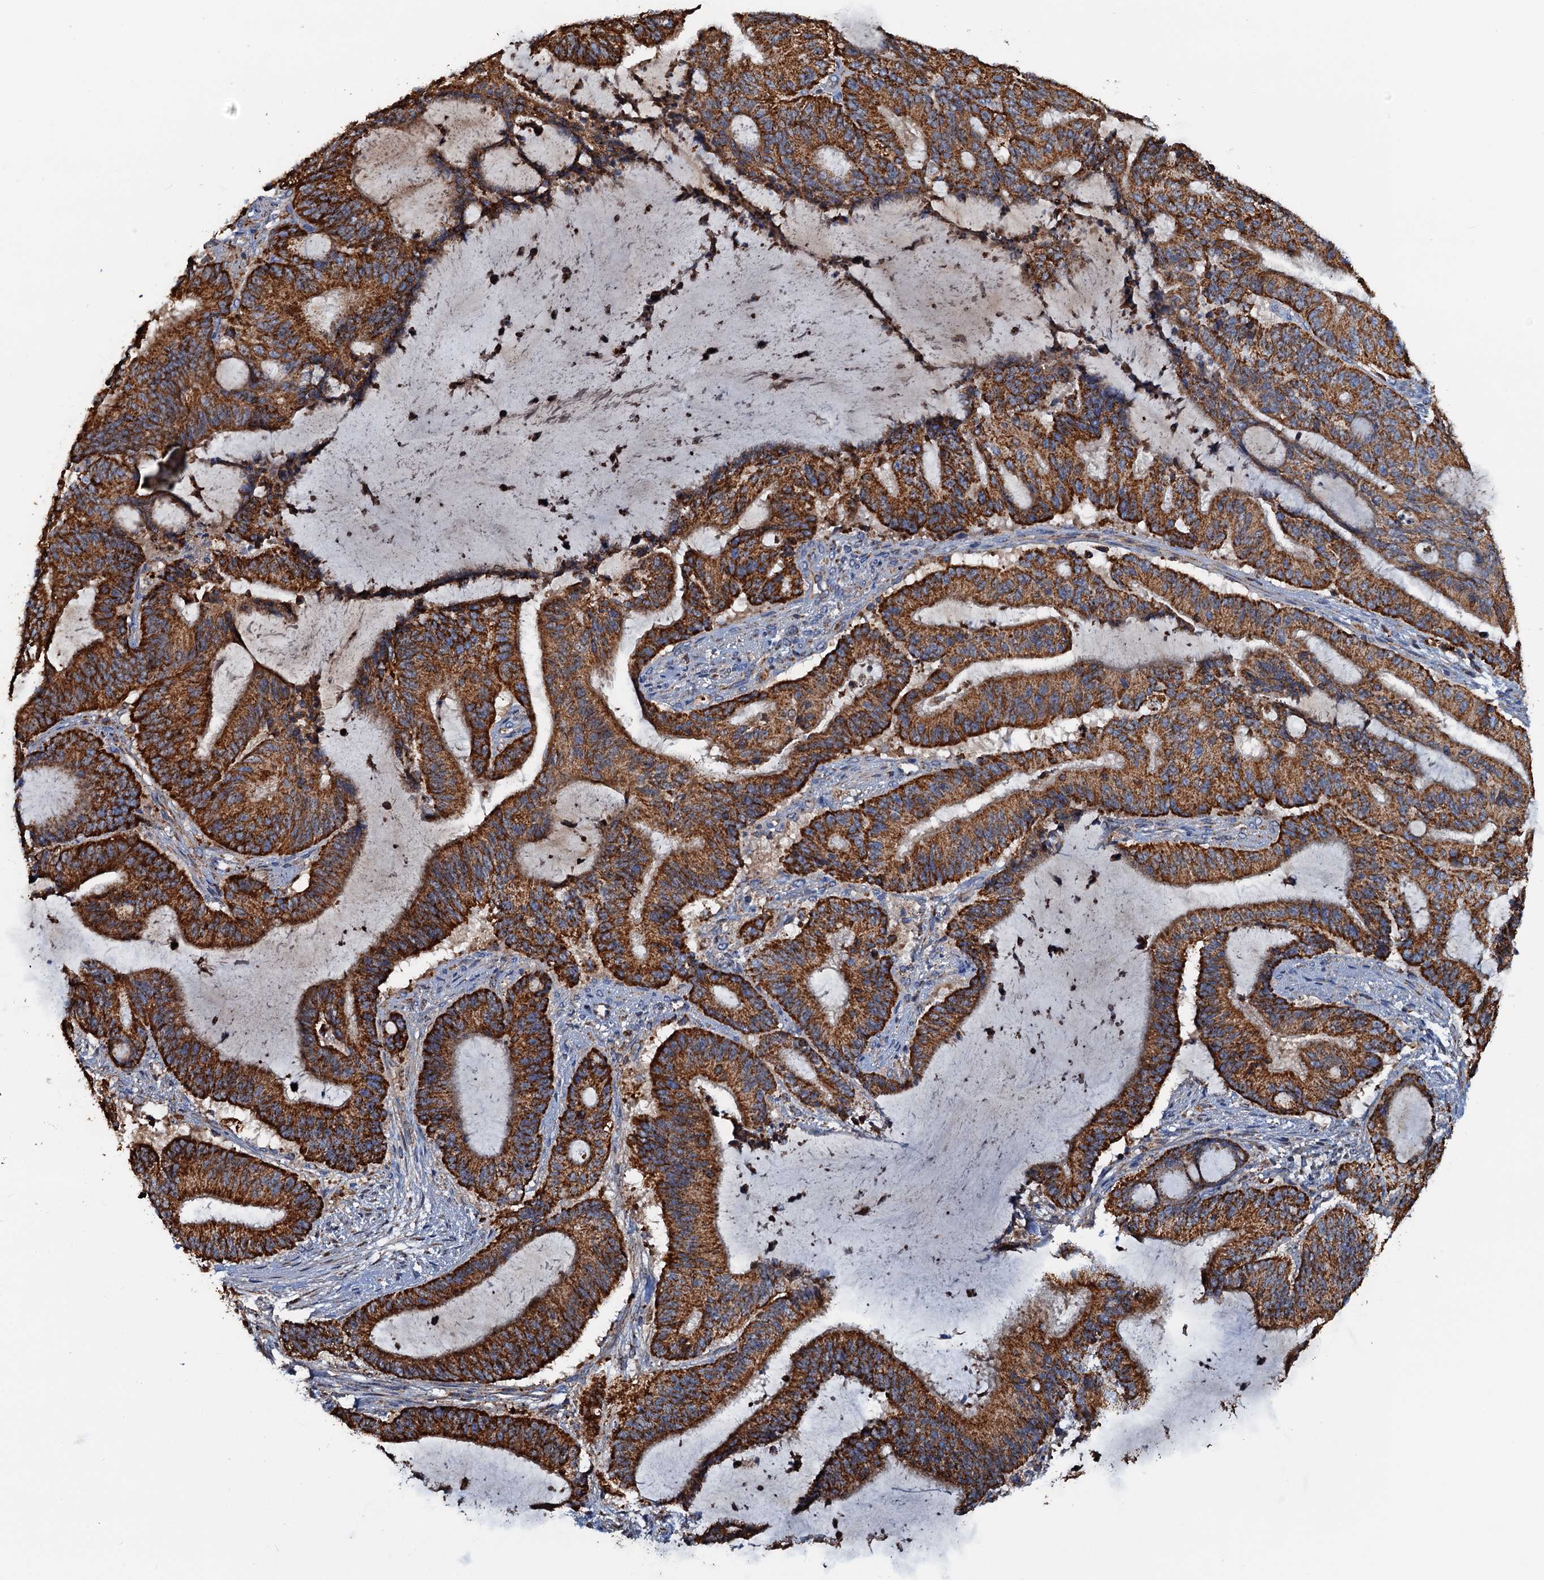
{"staining": {"intensity": "strong", "quantity": ">75%", "location": "cytoplasmic/membranous"}, "tissue": "liver cancer", "cell_type": "Tumor cells", "image_type": "cancer", "snomed": [{"axis": "morphology", "description": "Normal tissue, NOS"}, {"axis": "morphology", "description": "Cholangiocarcinoma"}, {"axis": "topography", "description": "Liver"}, {"axis": "topography", "description": "Peripheral nerve tissue"}], "caption": "Liver cholangiocarcinoma stained with a brown dye exhibits strong cytoplasmic/membranous positive expression in about >75% of tumor cells.", "gene": "AAGAB", "patient": {"sex": "female", "age": 73}}